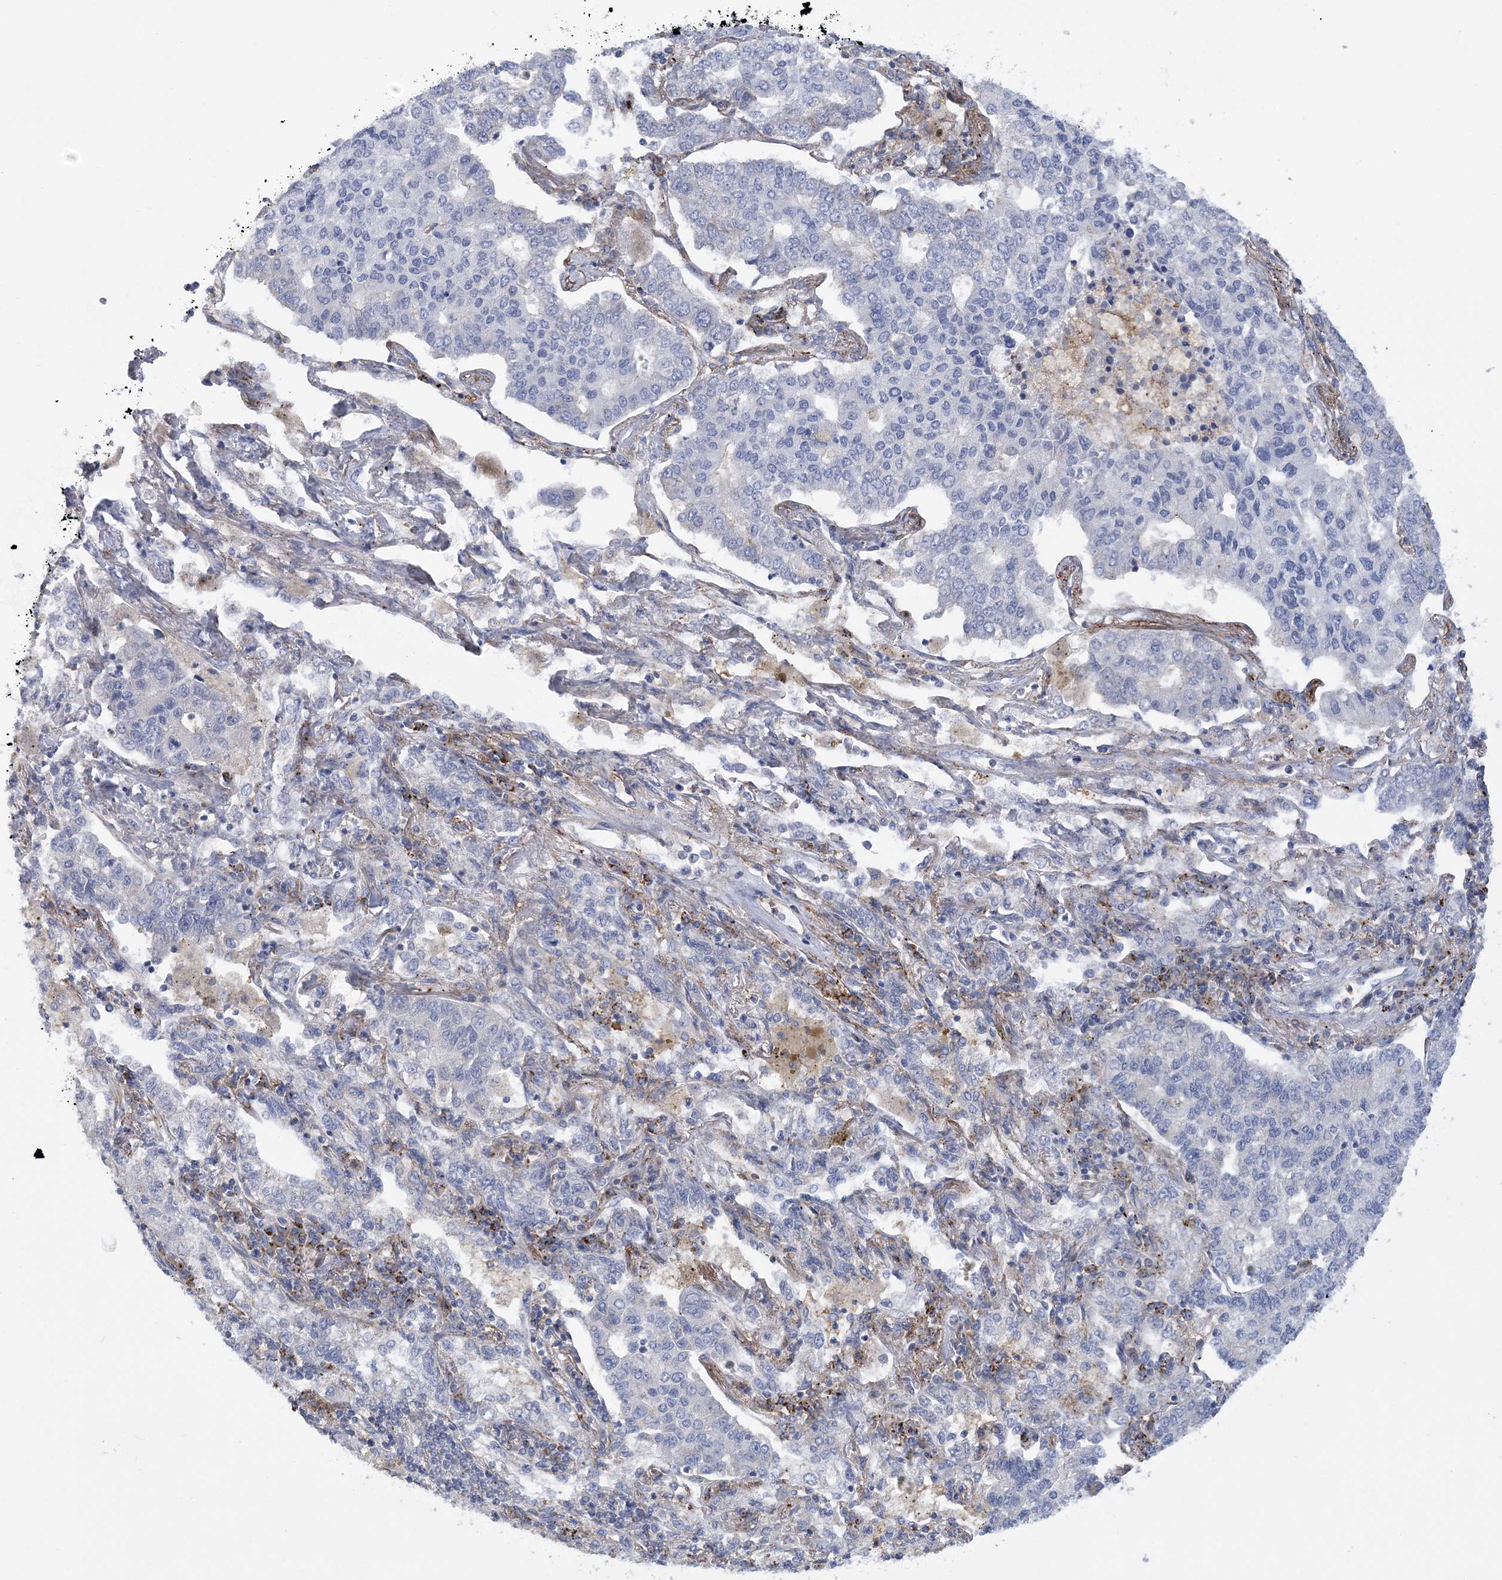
{"staining": {"intensity": "negative", "quantity": "none", "location": "none"}, "tissue": "lung cancer", "cell_type": "Tumor cells", "image_type": "cancer", "snomed": [{"axis": "morphology", "description": "Adenocarcinoma, NOS"}, {"axis": "topography", "description": "Lung"}], "caption": "This is a photomicrograph of immunohistochemistry (IHC) staining of lung adenocarcinoma, which shows no positivity in tumor cells.", "gene": "ARSJ", "patient": {"sex": "male", "age": 49}}